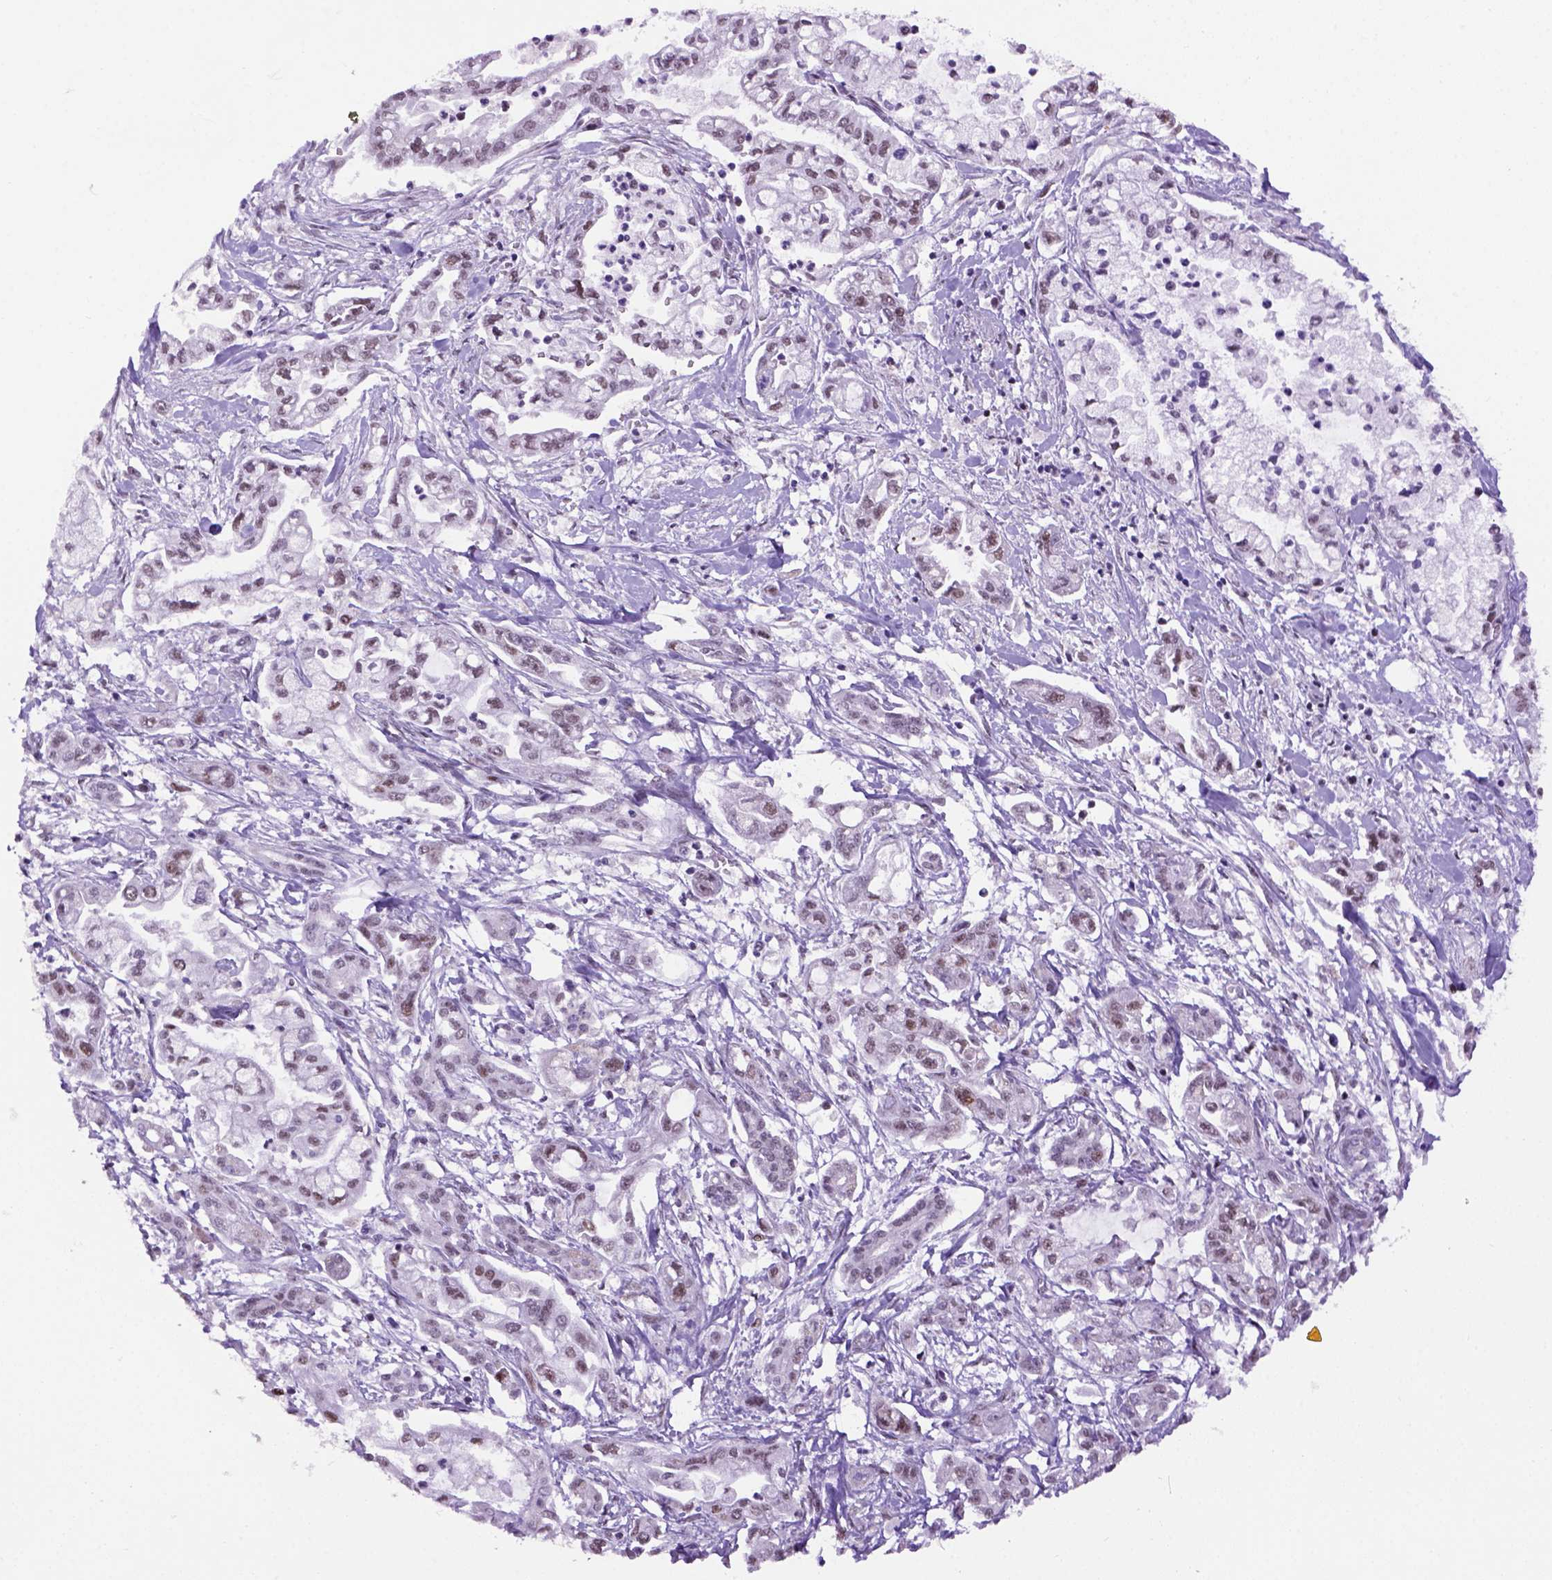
{"staining": {"intensity": "moderate", "quantity": "<25%", "location": "nuclear"}, "tissue": "pancreatic cancer", "cell_type": "Tumor cells", "image_type": "cancer", "snomed": [{"axis": "morphology", "description": "Adenocarcinoma, NOS"}, {"axis": "topography", "description": "Pancreas"}], "caption": "Human pancreatic cancer stained with a protein marker exhibits moderate staining in tumor cells.", "gene": "TBPL1", "patient": {"sex": "male", "age": 54}}